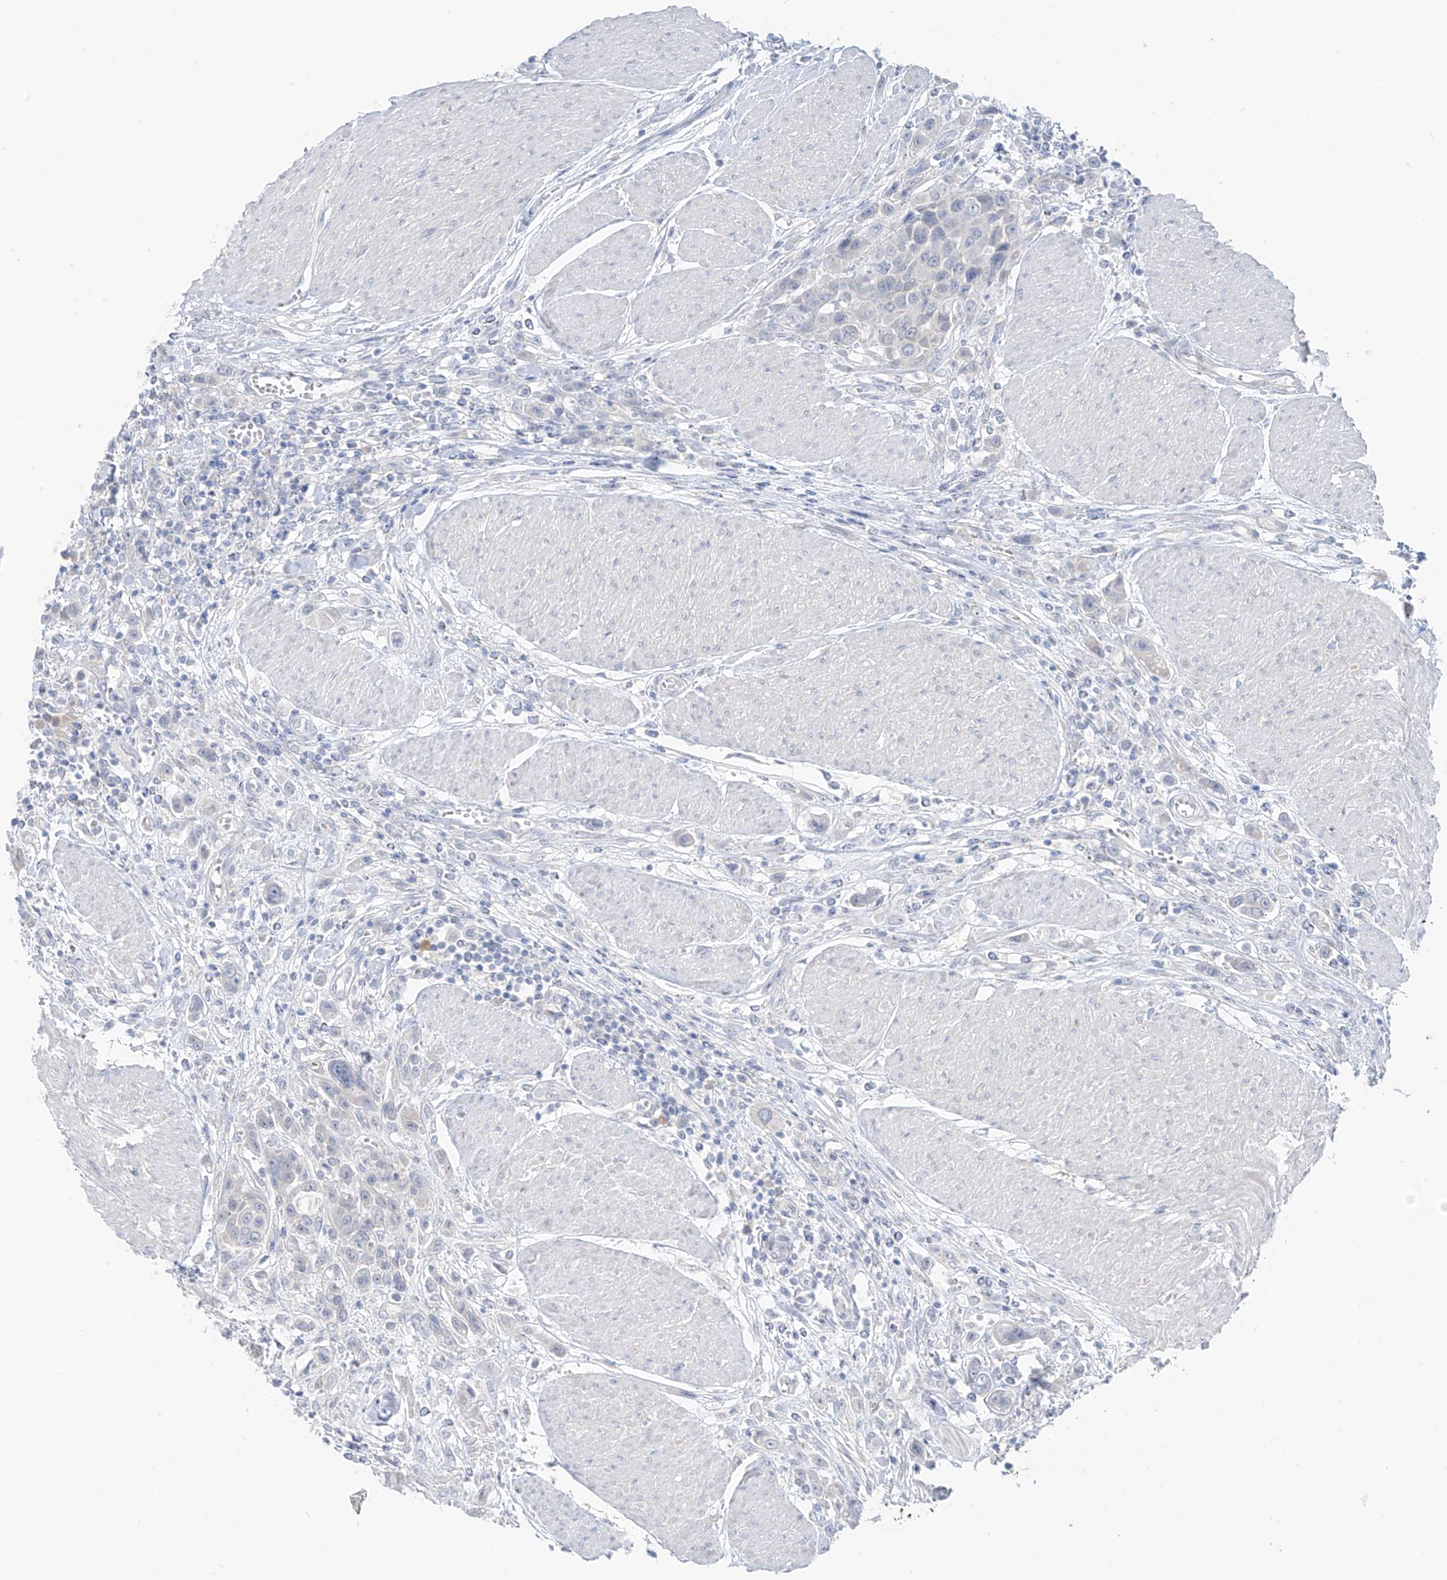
{"staining": {"intensity": "negative", "quantity": "none", "location": "none"}, "tissue": "urothelial cancer", "cell_type": "Tumor cells", "image_type": "cancer", "snomed": [{"axis": "morphology", "description": "Urothelial carcinoma, High grade"}, {"axis": "topography", "description": "Urinary bladder"}], "caption": "This is an immunohistochemistry image of high-grade urothelial carcinoma. There is no staining in tumor cells.", "gene": "NALCN", "patient": {"sex": "male", "age": 50}}